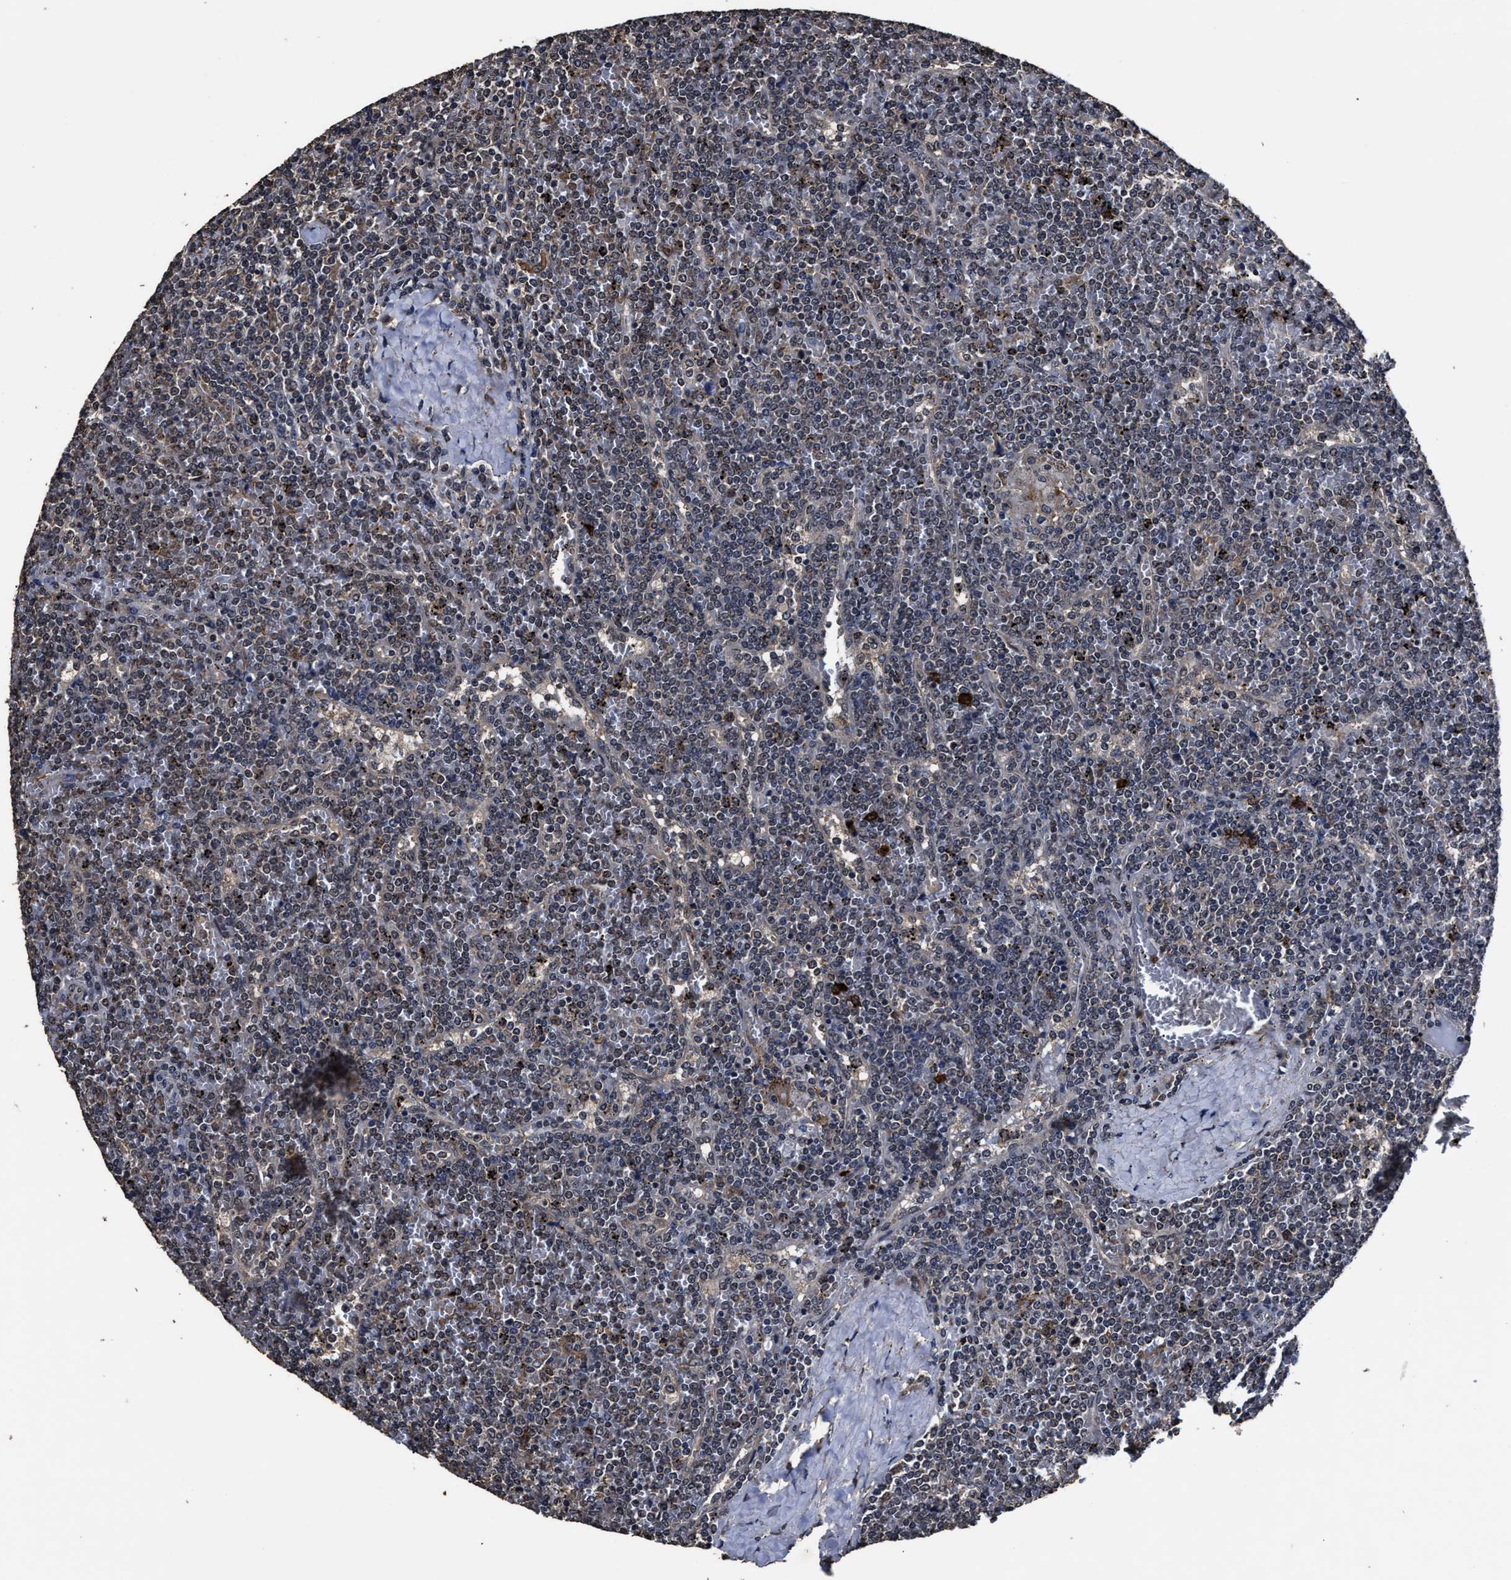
{"staining": {"intensity": "weak", "quantity": "25%-75%", "location": "nuclear"}, "tissue": "lymphoma", "cell_type": "Tumor cells", "image_type": "cancer", "snomed": [{"axis": "morphology", "description": "Malignant lymphoma, non-Hodgkin's type, Low grade"}, {"axis": "topography", "description": "Spleen"}], "caption": "The image displays immunohistochemical staining of malignant lymphoma, non-Hodgkin's type (low-grade). There is weak nuclear staining is appreciated in about 25%-75% of tumor cells. (Stains: DAB (3,3'-diaminobenzidine) in brown, nuclei in blue, Microscopy: brightfield microscopy at high magnification).", "gene": "RSBN1L", "patient": {"sex": "female", "age": 19}}